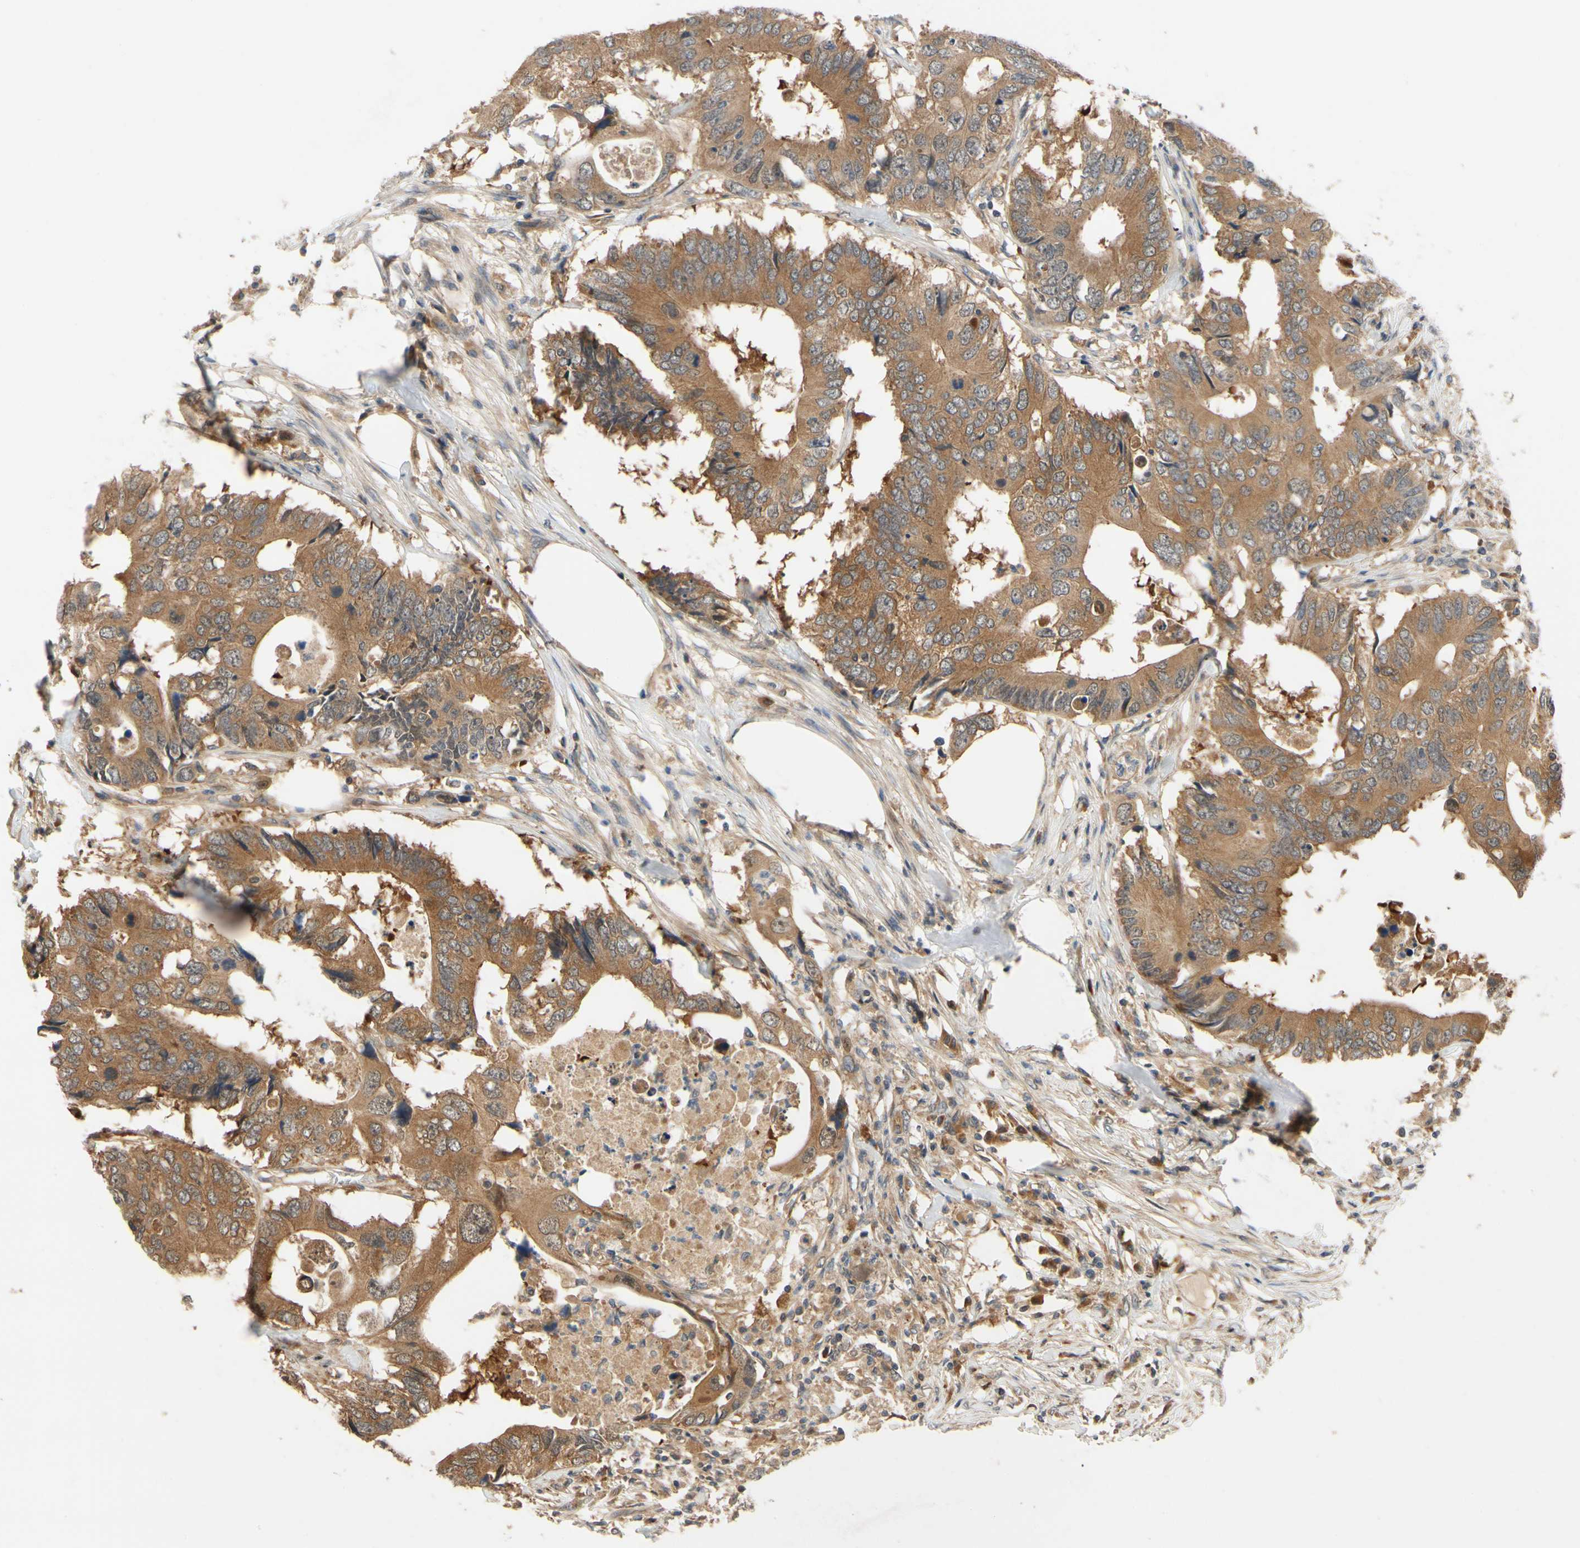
{"staining": {"intensity": "moderate", "quantity": ">75%", "location": "cytoplasmic/membranous"}, "tissue": "colorectal cancer", "cell_type": "Tumor cells", "image_type": "cancer", "snomed": [{"axis": "morphology", "description": "Adenocarcinoma, NOS"}, {"axis": "topography", "description": "Colon"}], "caption": "Colorectal cancer (adenocarcinoma) tissue displays moderate cytoplasmic/membranous staining in approximately >75% of tumor cells, visualized by immunohistochemistry. (DAB IHC, brown staining for protein, blue staining for nuclei).", "gene": "TDRP", "patient": {"sex": "male", "age": 71}}